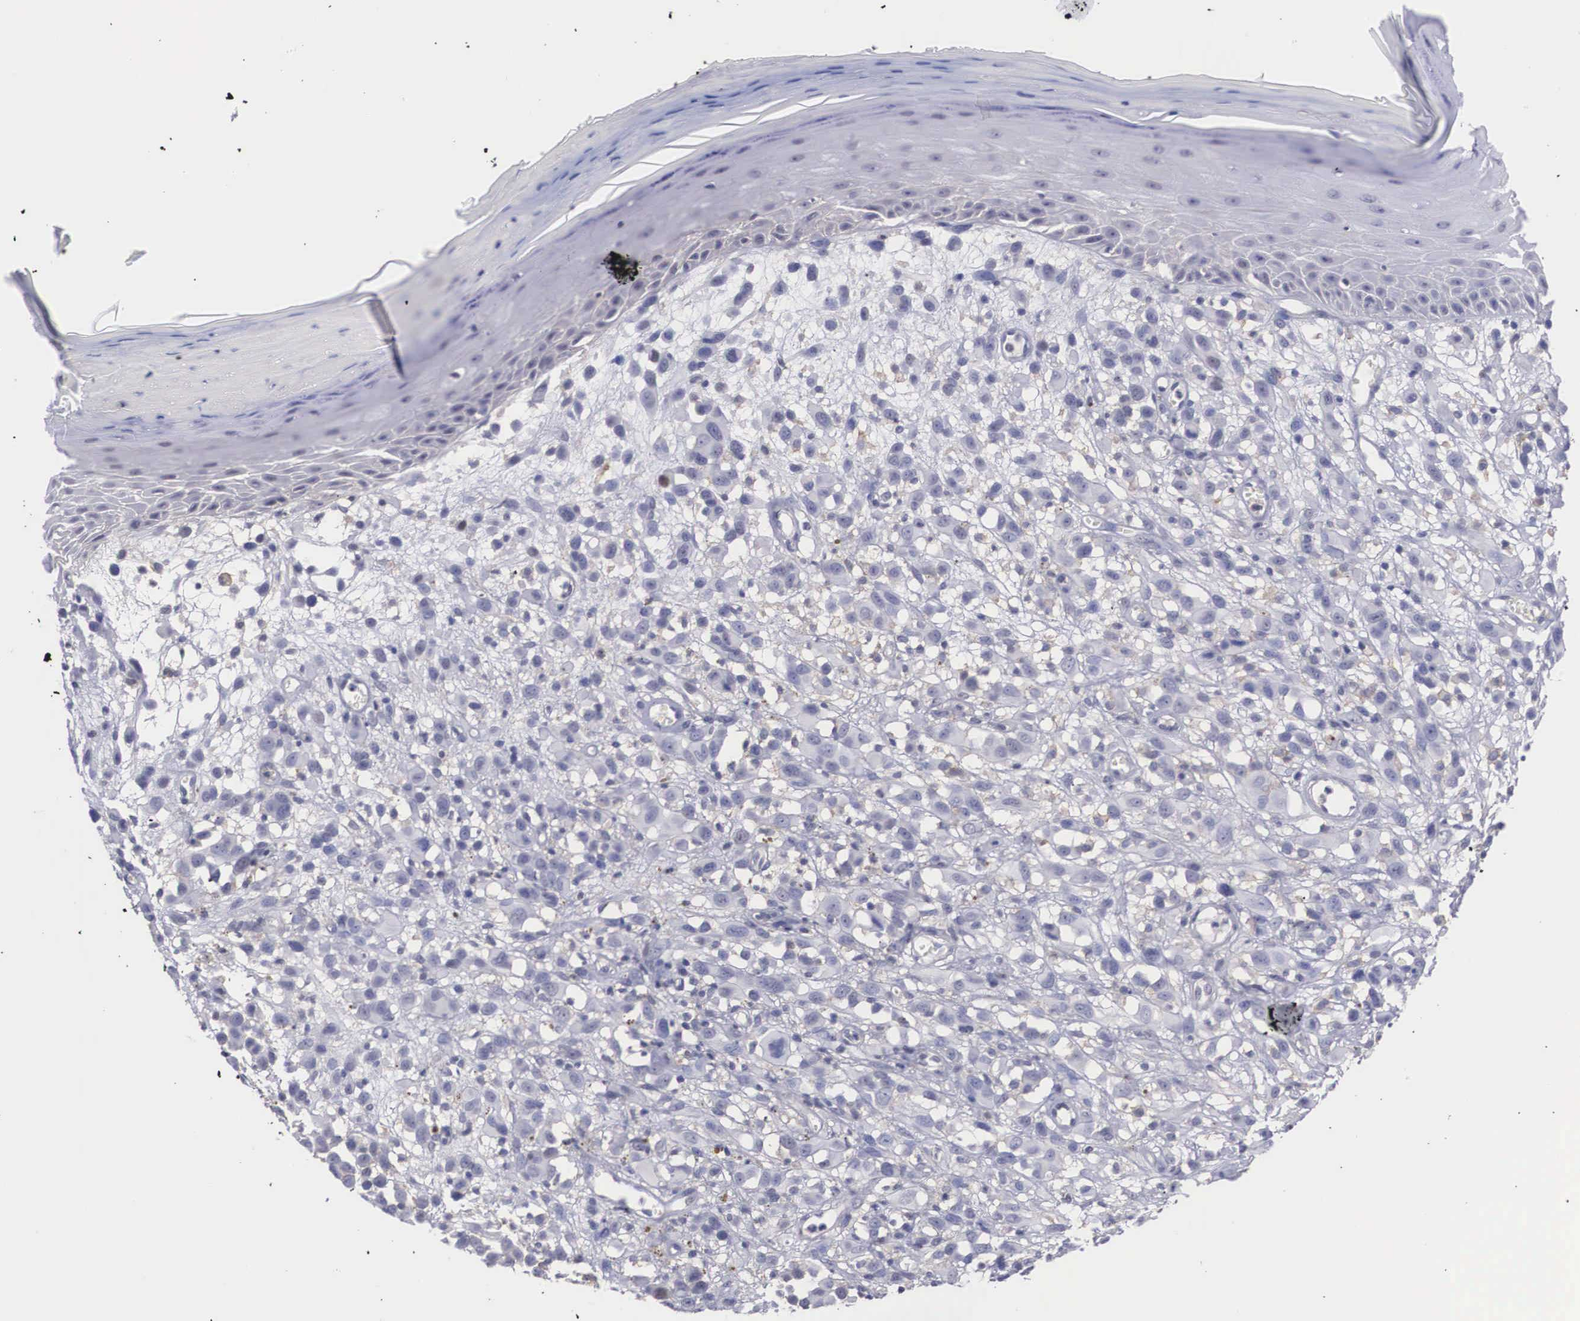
{"staining": {"intensity": "negative", "quantity": "none", "location": "none"}, "tissue": "melanoma", "cell_type": "Tumor cells", "image_type": "cancer", "snomed": [{"axis": "morphology", "description": "Malignant melanoma, NOS"}, {"axis": "topography", "description": "Skin"}], "caption": "This is an immunohistochemistry (IHC) image of melanoma. There is no expression in tumor cells.", "gene": "NR4A2", "patient": {"sex": "male", "age": 51}}